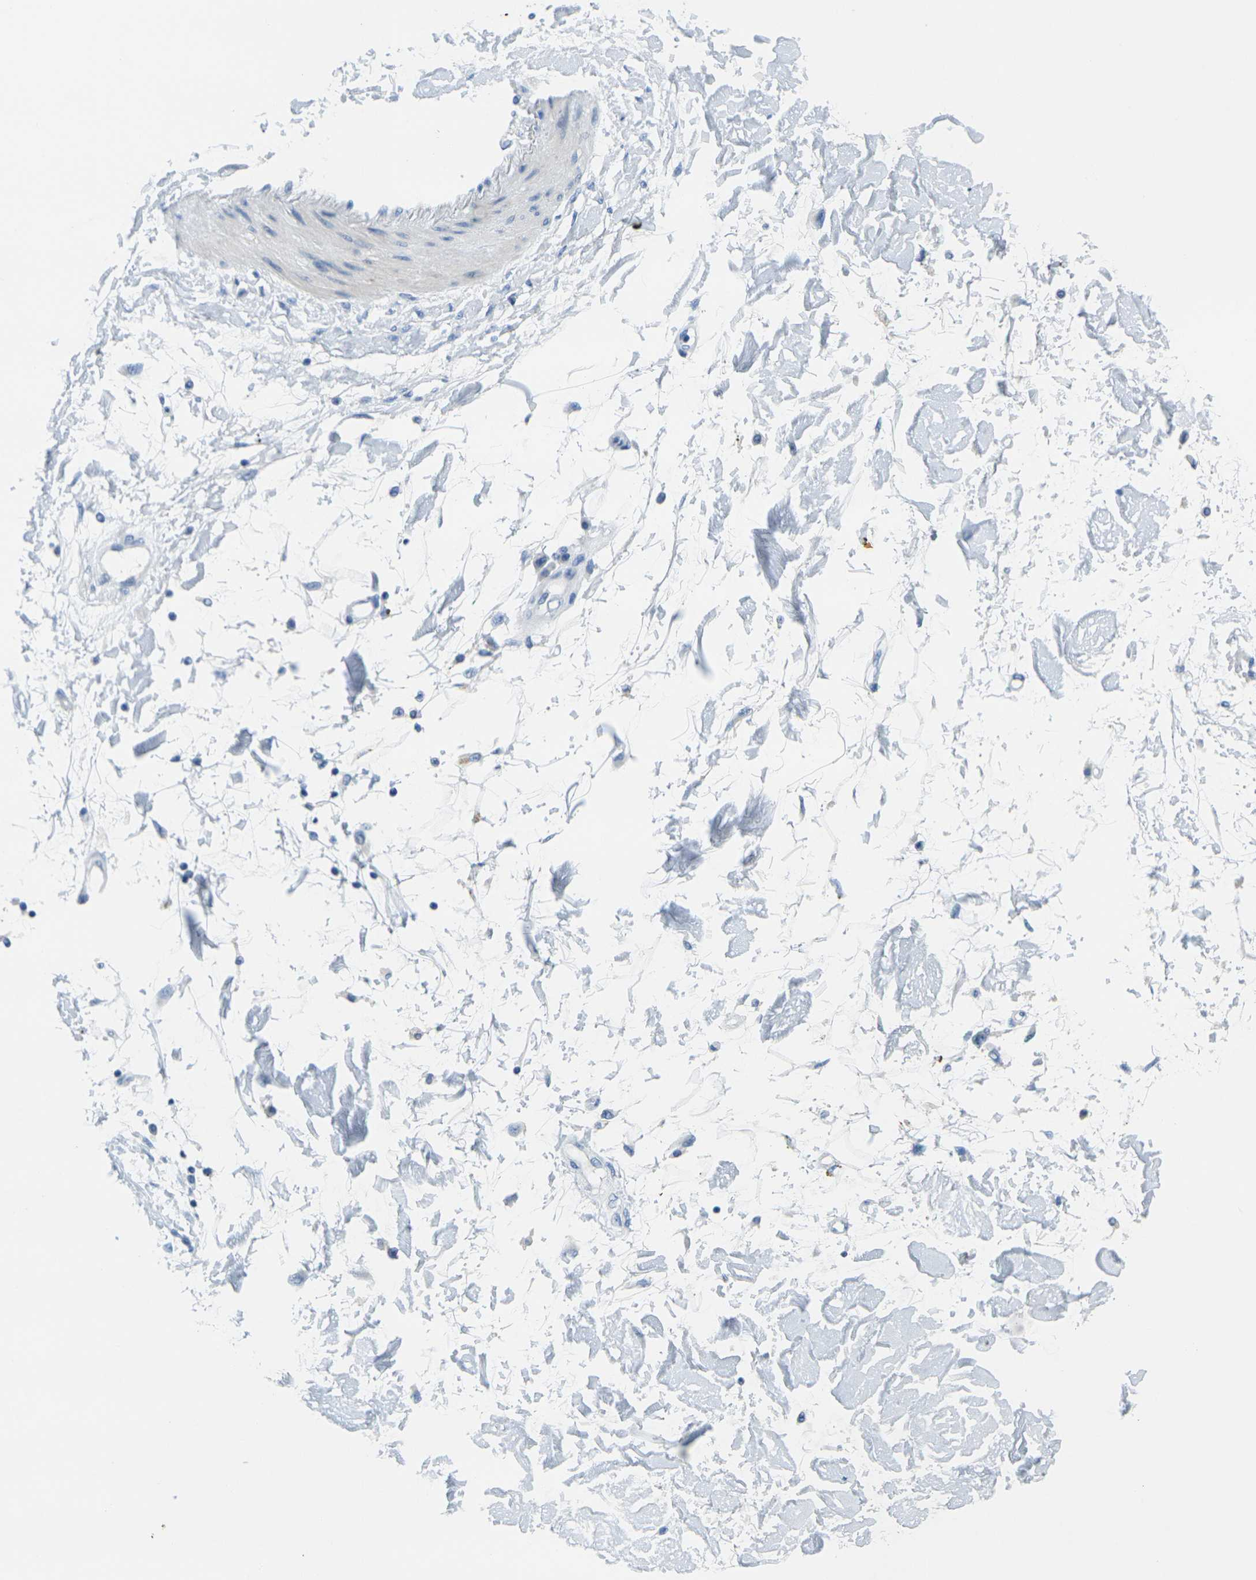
{"staining": {"intensity": "negative", "quantity": "none", "location": "none"}, "tissue": "adipose tissue", "cell_type": "Adipocytes", "image_type": "normal", "snomed": [{"axis": "morphology", "description": "Squamous cell carcinoma, NOS"}, {"axis": "topography", "description": "Skin"}], "caption": "This is an IHC micrograph of normal human adipose tissue. There is no staining in adipocytes.", "gene": "GPR15", "patient": {"sex": "male", "age": 83}}